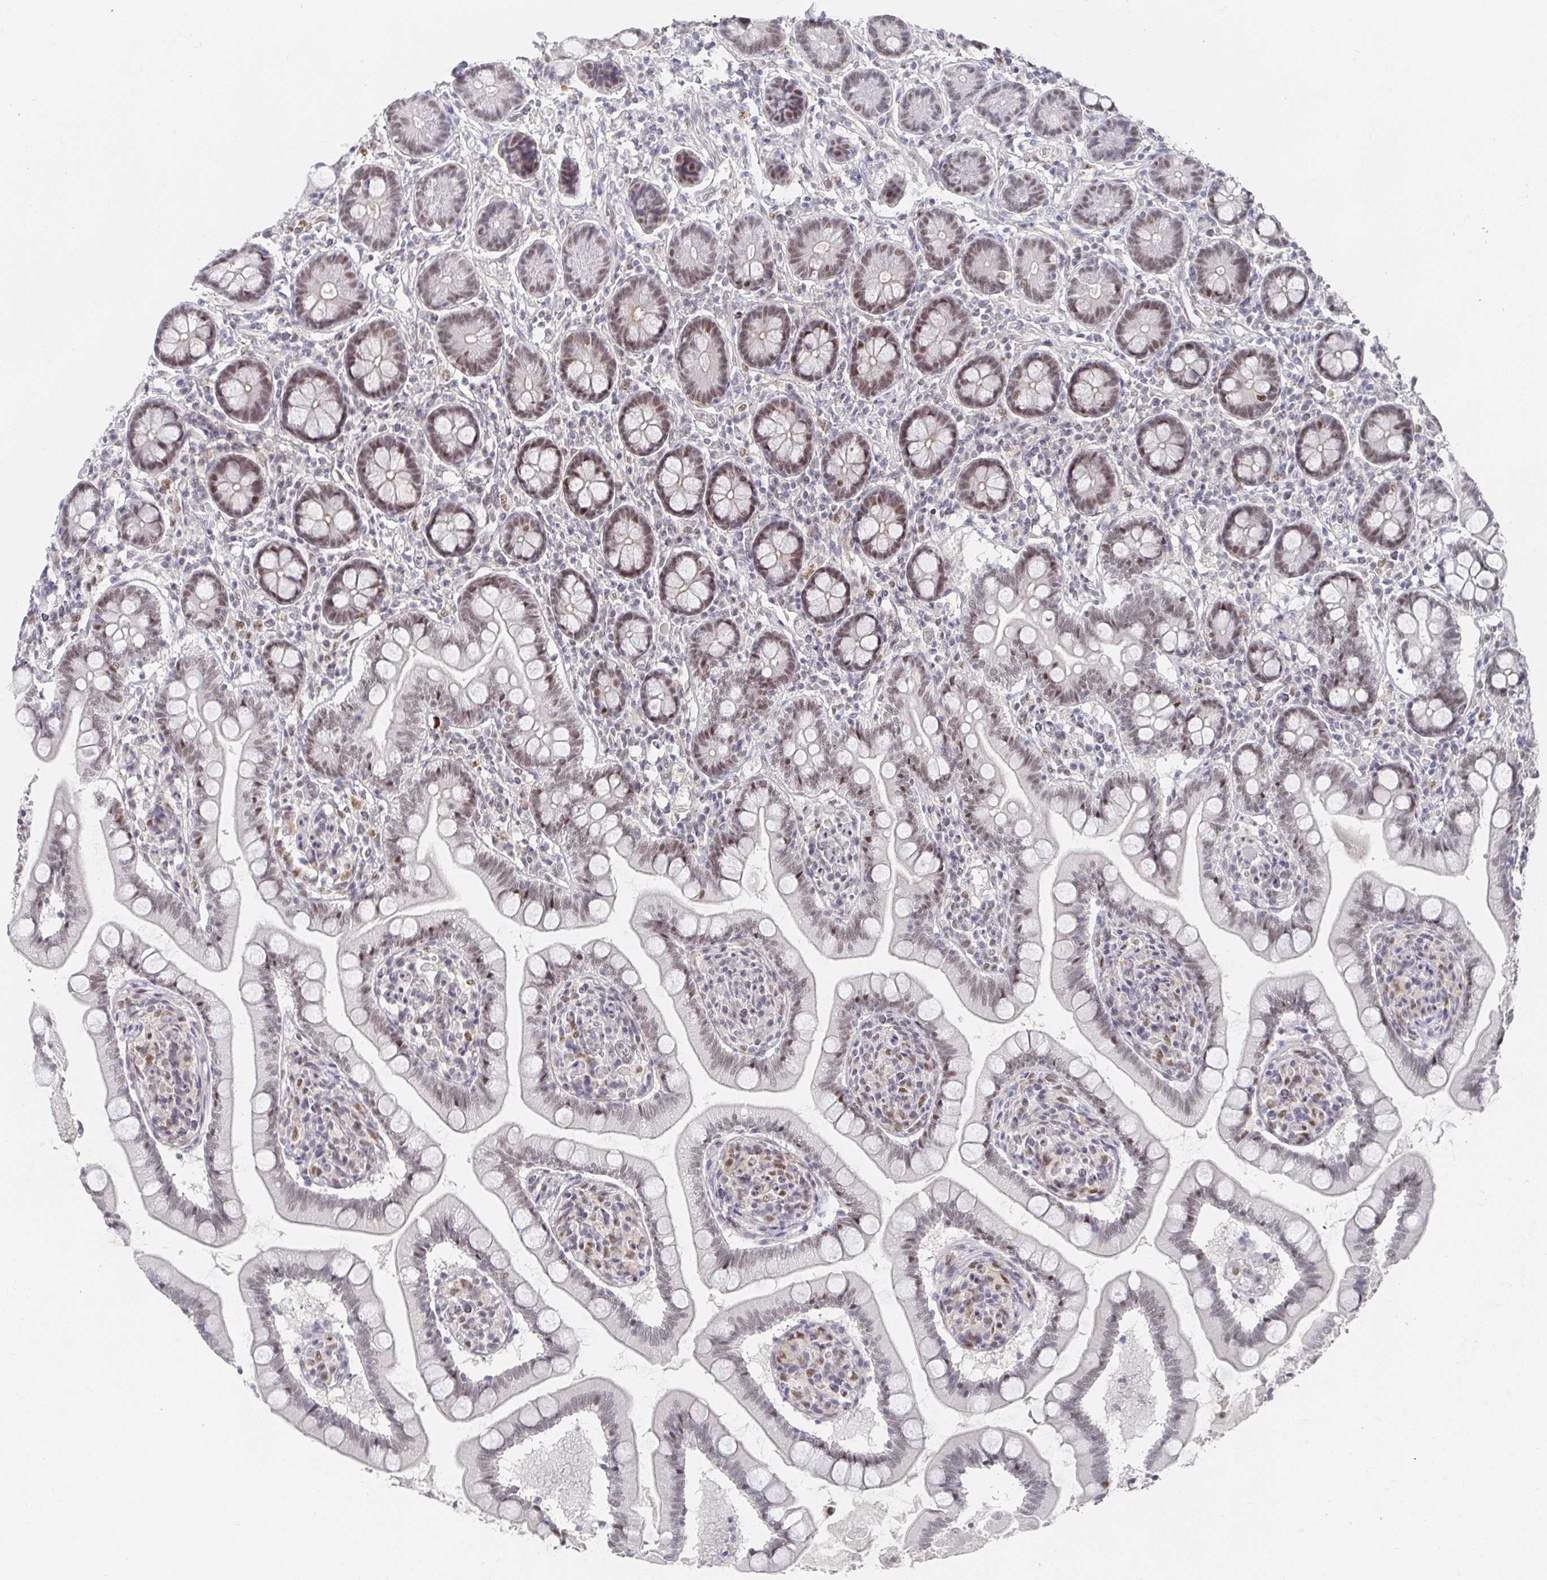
{"staining": {"intensity": "moderate", "quantity": ">75%", "location": "nuclear"}, "tissue": "small intestine", "cell_type": "Glandular cells", "image_type": "normal", "snomed": [{"axis": "morphology", "description": "Normal tissue, NOS"}, {"axis": "topography", "description": "Small intestine"}], "caption": "Immunohistochemistry (DAB) staining of benign small intestine demonstrates moderate nuclear protein expression in about >75% of glandular cells. (DAB IHC, brown staining for protein, blue staining for nuclei).", "gene": "RCOR1", "patient": {"sex": "female", "age": 64}}